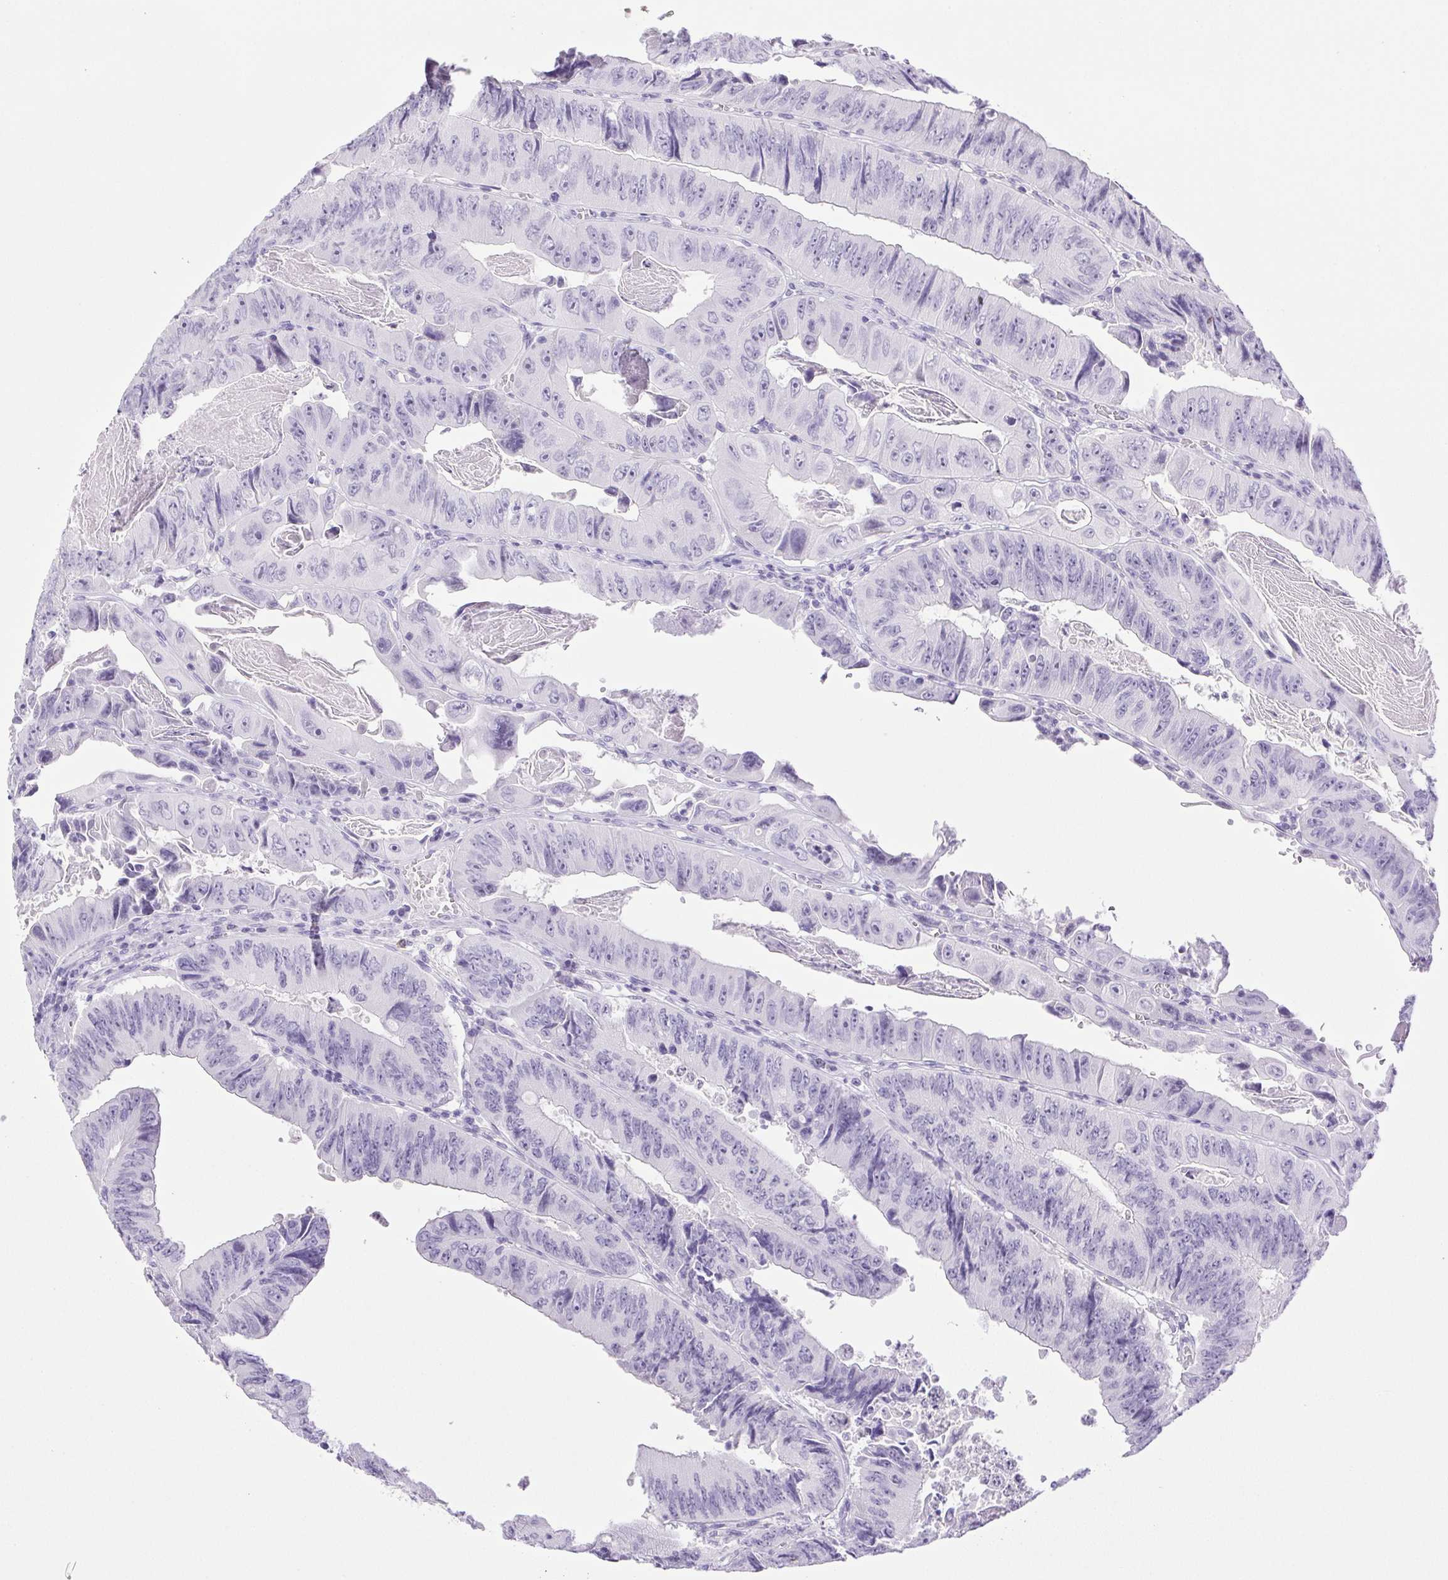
{"staining": {"intensity": "negative", "quantity": "none", "location": "none"}, "tissue": "colorectal cancer", "cell_type": "Tumor cells", "image_type": "cancer", "snomed": [{"axis": "morphology", "description": "Adenocarcinoma, NOS"}, {"axis": "topography", "description": "Colon"}], "caption": "Colorectal cancer was stained to show a protein in brown. There is no significant positivity in tumor cells.", "gene": "PAPPA2", "patient": {"sex": "female", "age": 84}}